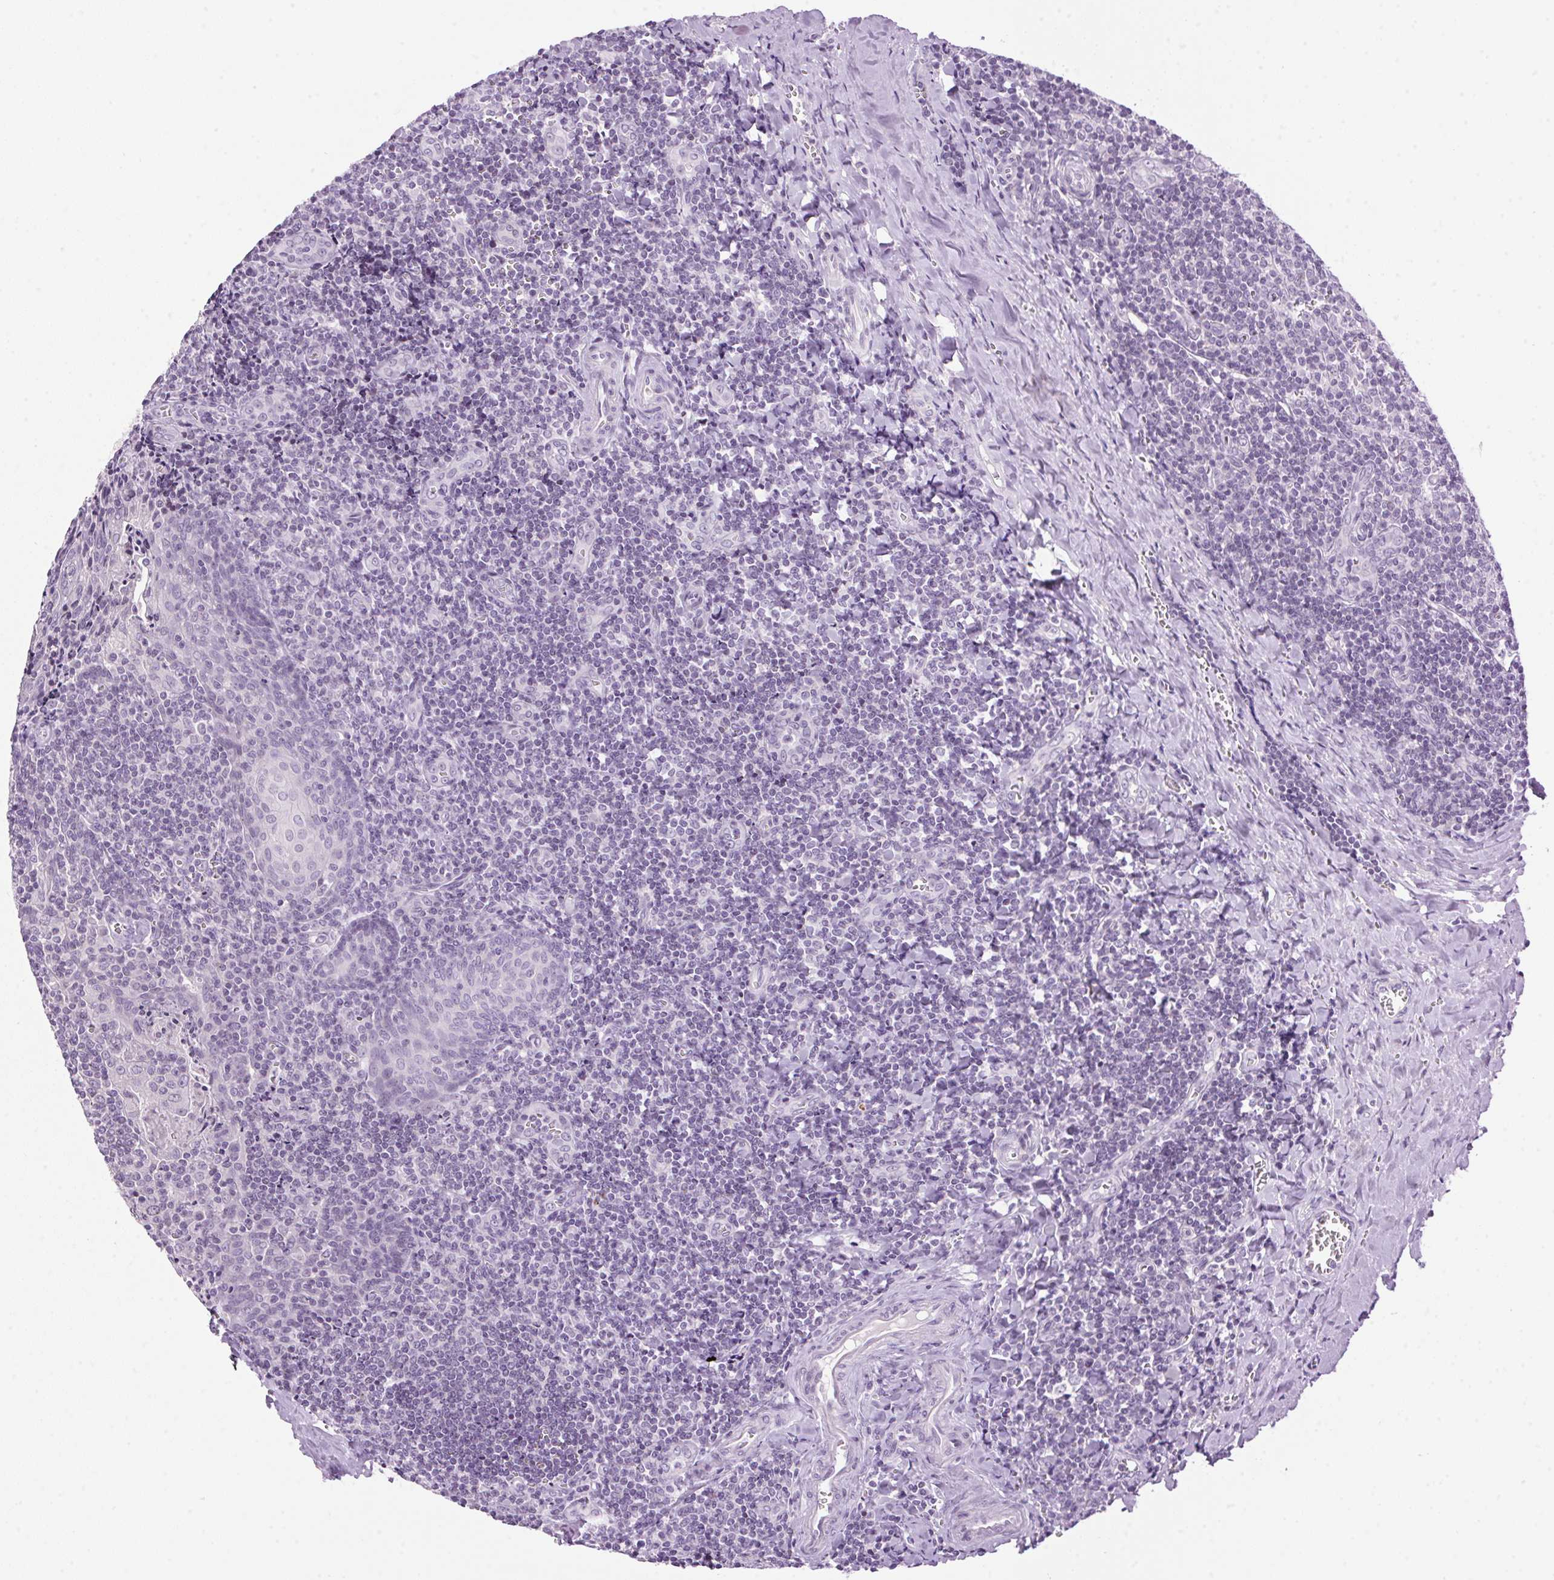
{"staining": {"intensity": "negative", "quantity": "none", "location": "none"}, "tissue": "tonsil", "cell_type": "Germinal center cells", "image_type": "normal", "snomed": [{"axis": "morphology", "description": "Normal tissue, NOS"}, {"axis": "morphology", "description": "Inflammation, NOS"}, {"axis": "topography", "description": "Tonsil"}], "caption": "Protein analysis of normal tonsil reveals no significant expression in germinal center cells. Brightfield microscopy of IHC stained with DAB (3,3'-diaminobenzidine) (brown) and hematoxylin (blue), captured at high magnification.", "gene": "TMEM88B", "patient": {"sex": "female", "age": 31}}